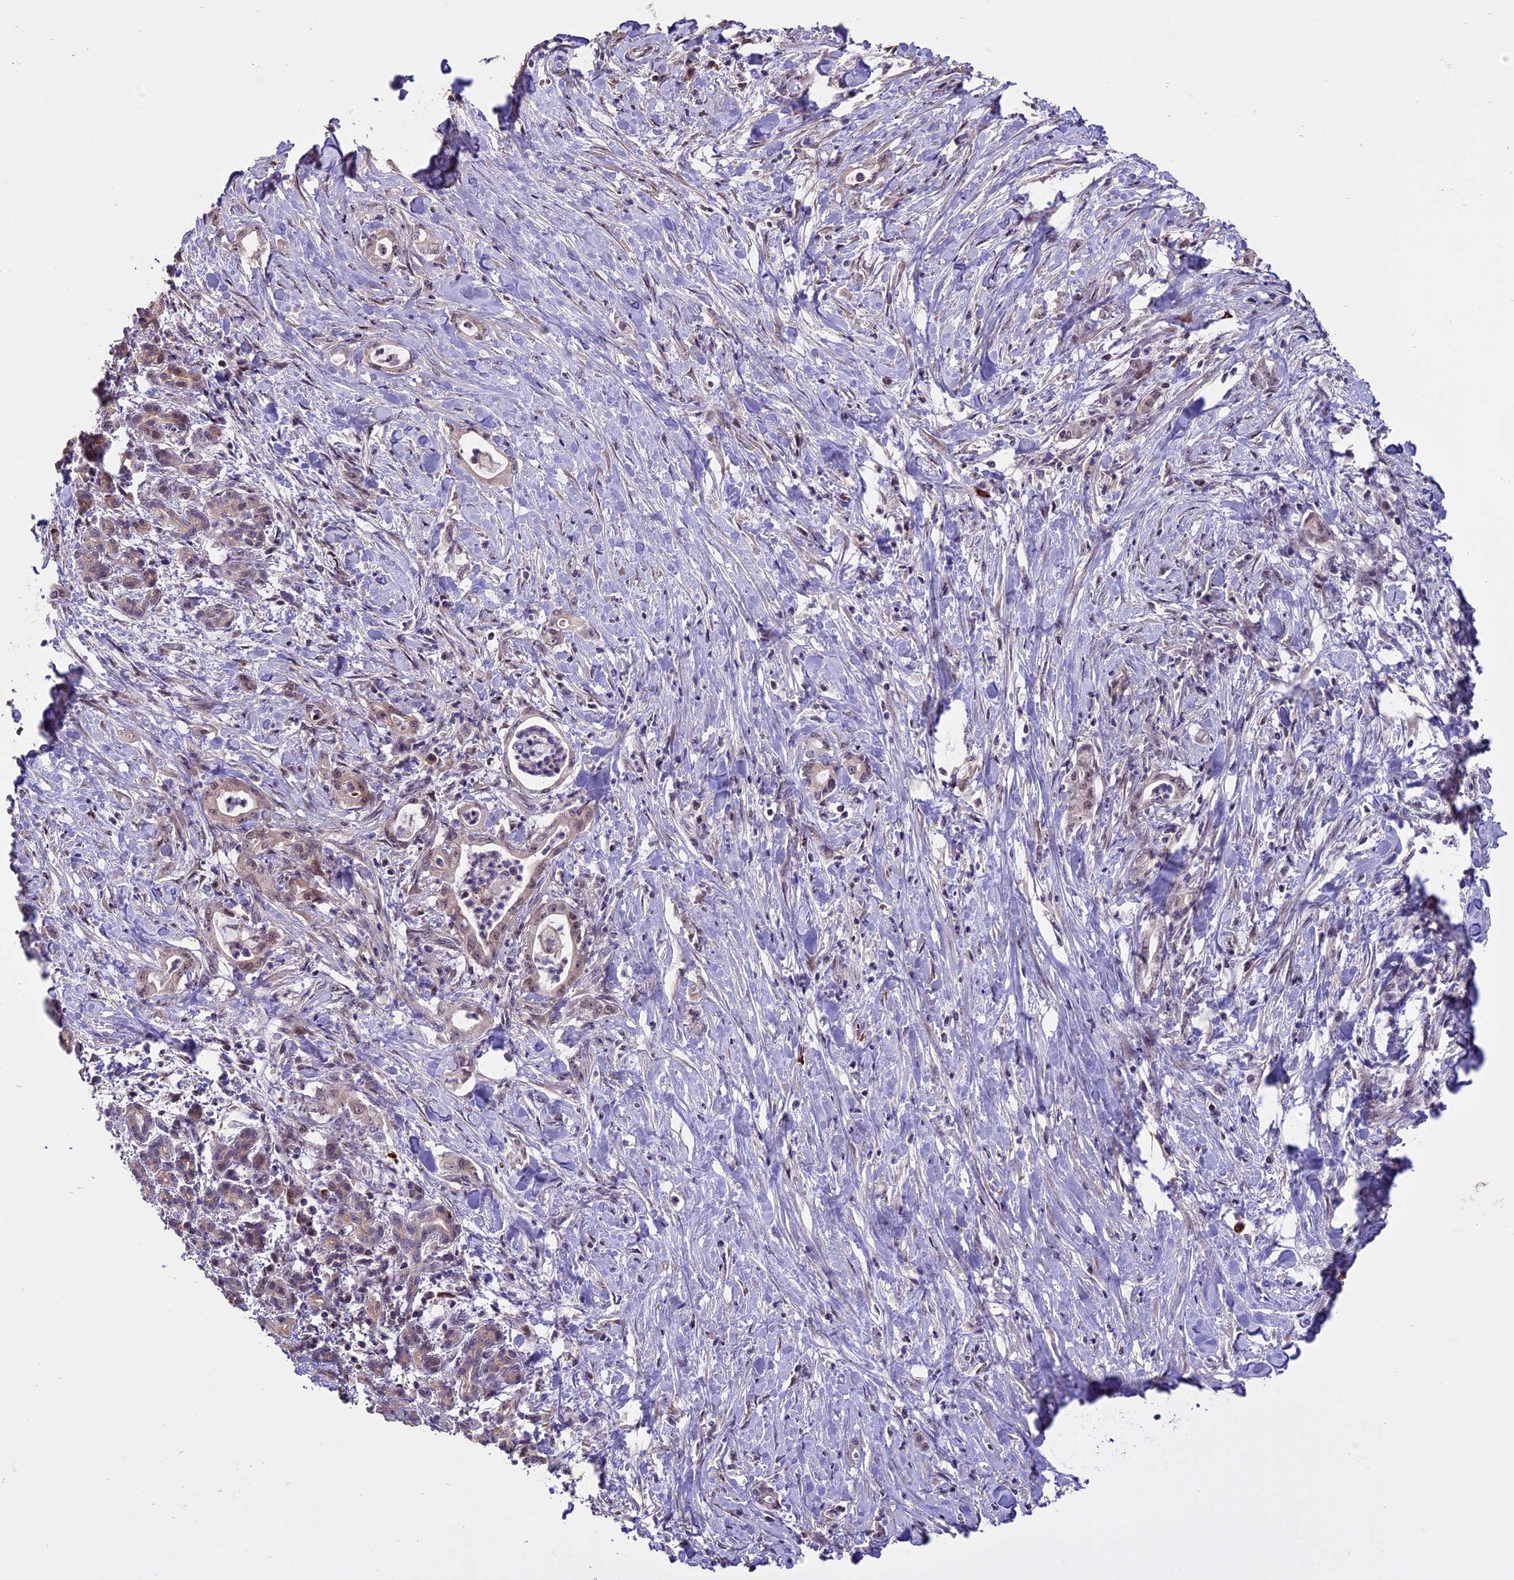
{"staining": {"intensity": "weak", "quantity": ">75%", "location": "nuclear"}, "tissue": "pancreatic cancer", "cell_type": "Tumor cells", "image_type": "cancer", "snomed": [{"axis": "morphology", "description": "Normal tissue, NOS"}, {"axis": "morphology", "description": "Adenocarcinoma, NOS"}, {"axis": "topography", "description": "Pancreas"}], "caption": "This is a micrograph of immunohistochemistry staining of adenocarcinoma (pancreatic), which shows weak staining in the nuclear of tumor cells.", "gene": "ENHO", "patient": {"sex": "female", "age": 55}}